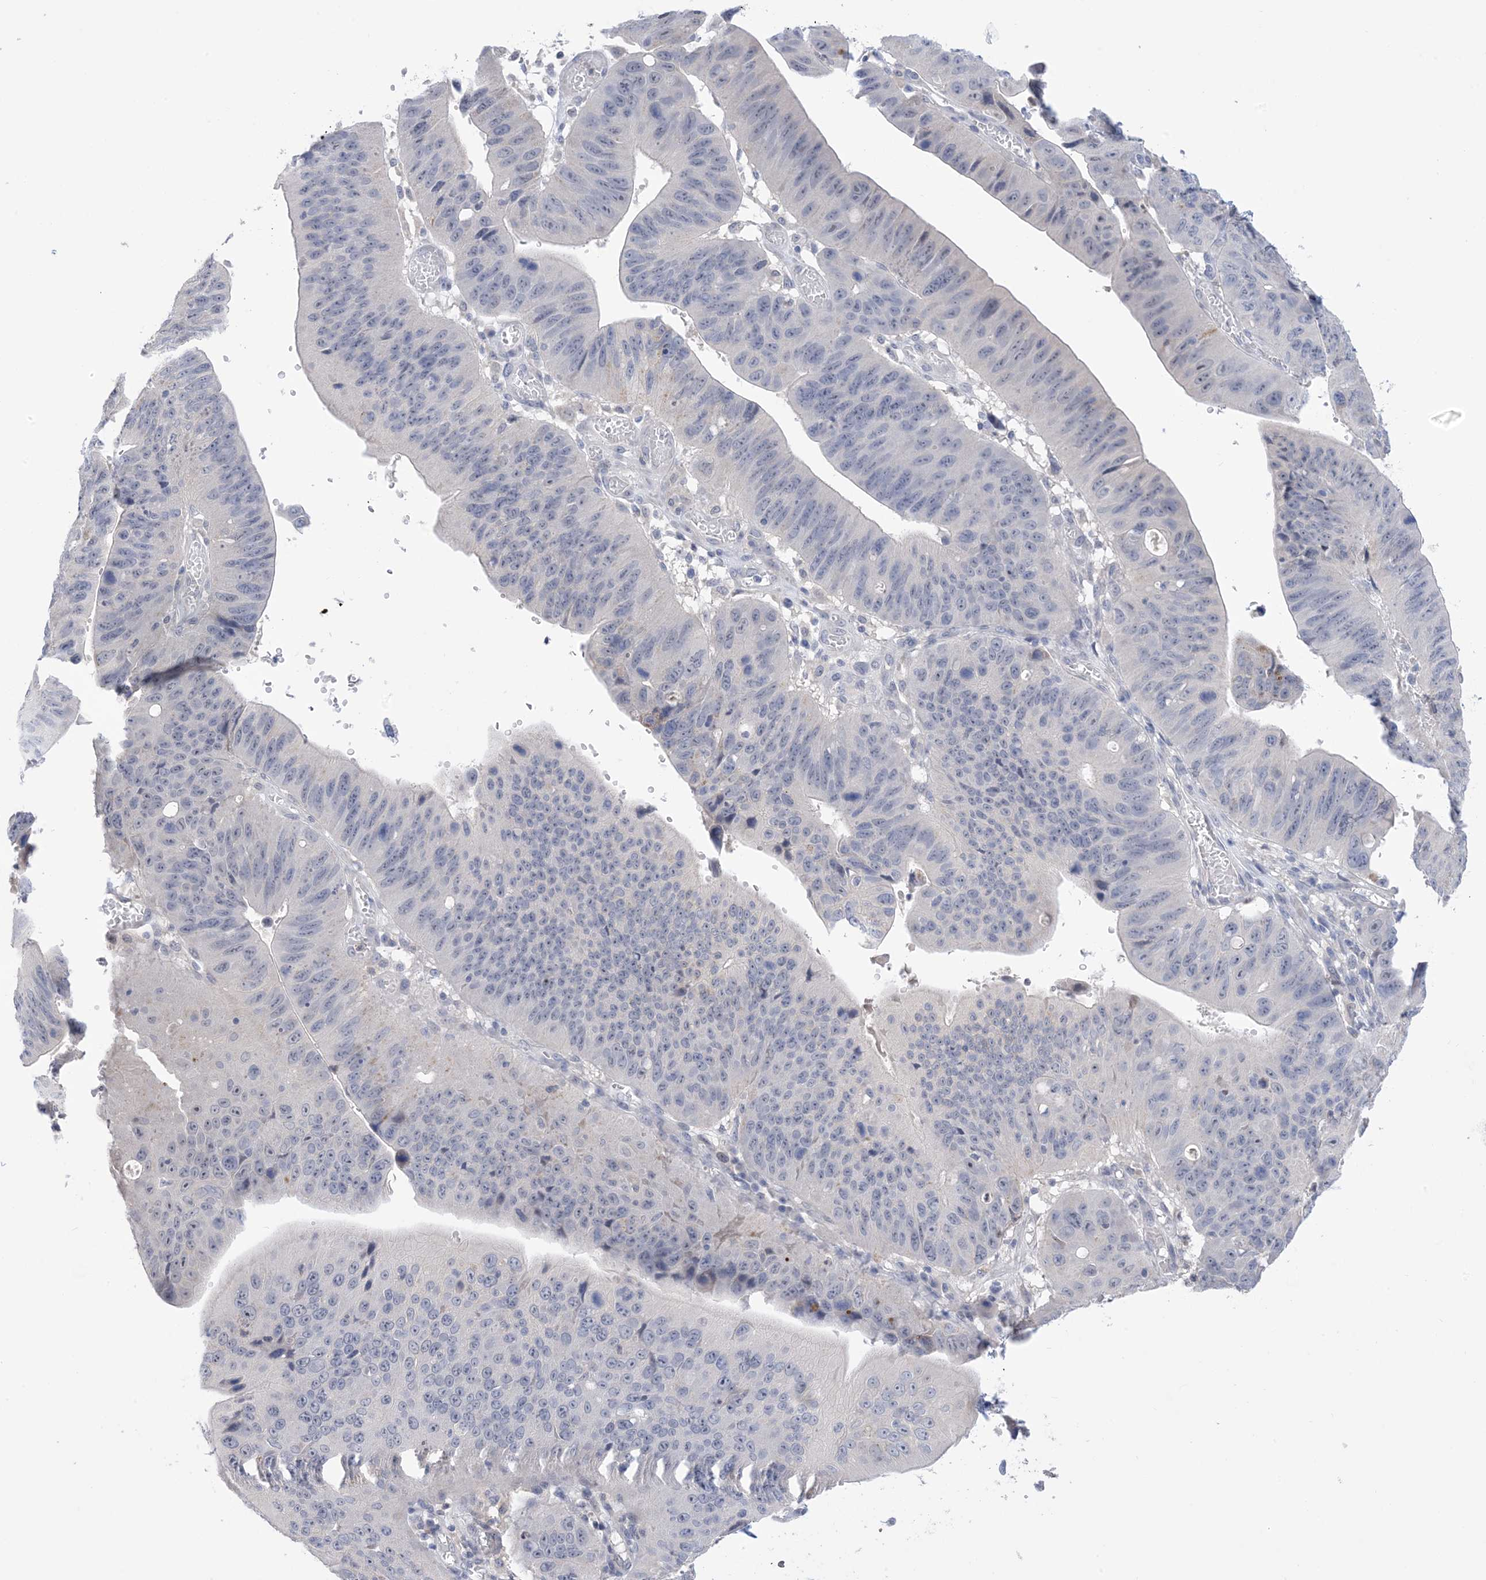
{"staining": {"intensity": "negative", "quantity": "none", "location": "none"}, "tissue": "stomach cancer", "cell_type": "Tumor cells", "image_type": "cancer", "snomed": [{"axis": "morphology", "description": "Adenocarcinoma, NOS"}, {"axis": "topography", "description": "Stomach"}], "caption": "High magnification brightfield microscopy of stomach adenocarcinoma stained with DAB (3,3'-diaminobenzidine) (brown) and counterstained with hematoxylin (blue): tumor cells show no significant expression. (DAB (3,3'-diaminobenzidine) immunohistochemistry visualized using brightfield microscopy, high magnification).", "gene": "TTYH1", "patient": {"sex": "male", "age": 59}}